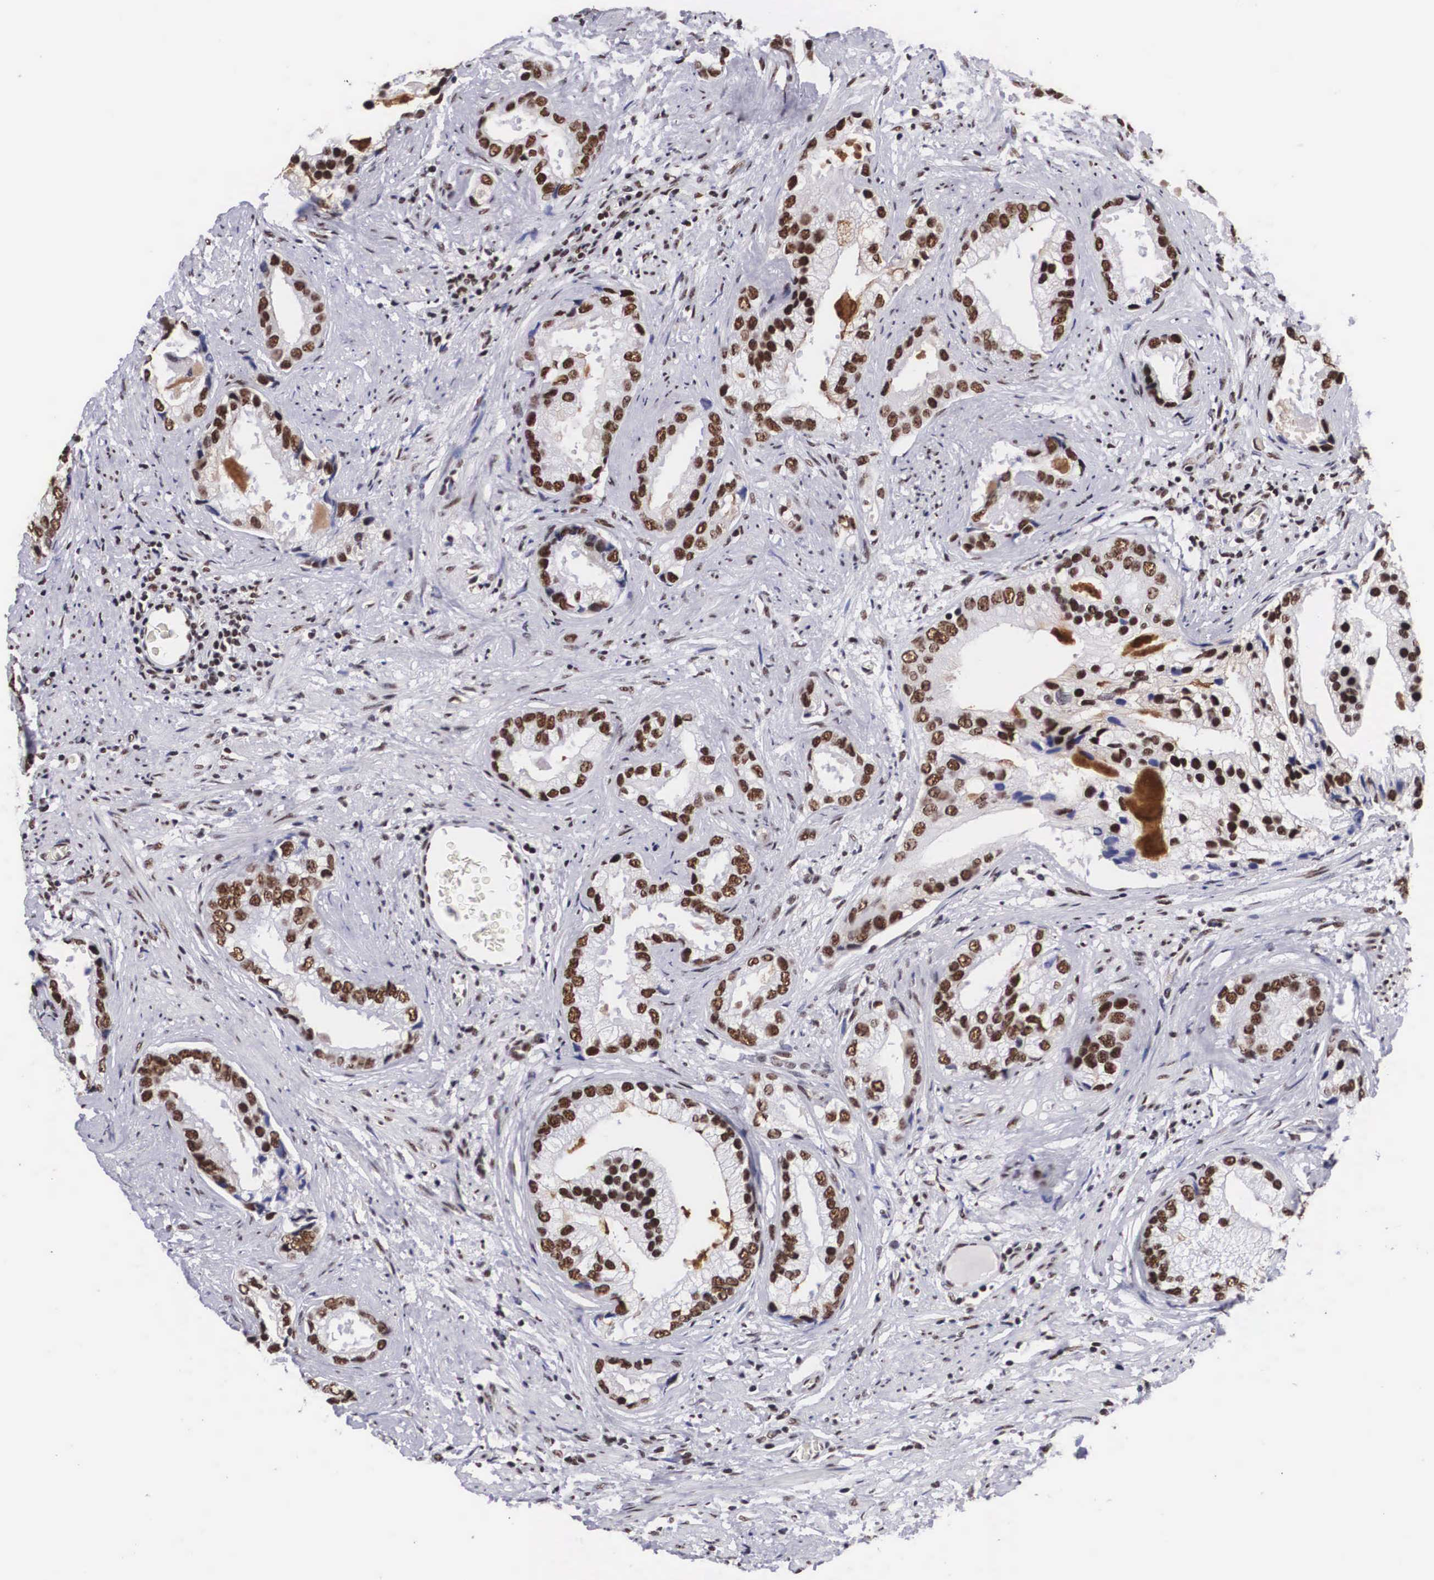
{"staining": {"intensity": "moderate", "quantity": ">75%", "location": "nuclear"}, "tissue": "prostate cancer", "cell_type": "Tumor cells", "image_type": "cancer", "snomed": [{"axis": "morphology", "description": "Adenocarcinoma, Medium grade"}, {"axis": "topography", "description": "Prostate"}], "caption": "This is an image of immunohistochemistry staining of prostate cancer (adenocarcinoma (medium-grade)), which shows moderate positivity in the nuclear of tumor cells.", "gene": "SF3A1", "patient": {"sex": "male", "age": 65}}